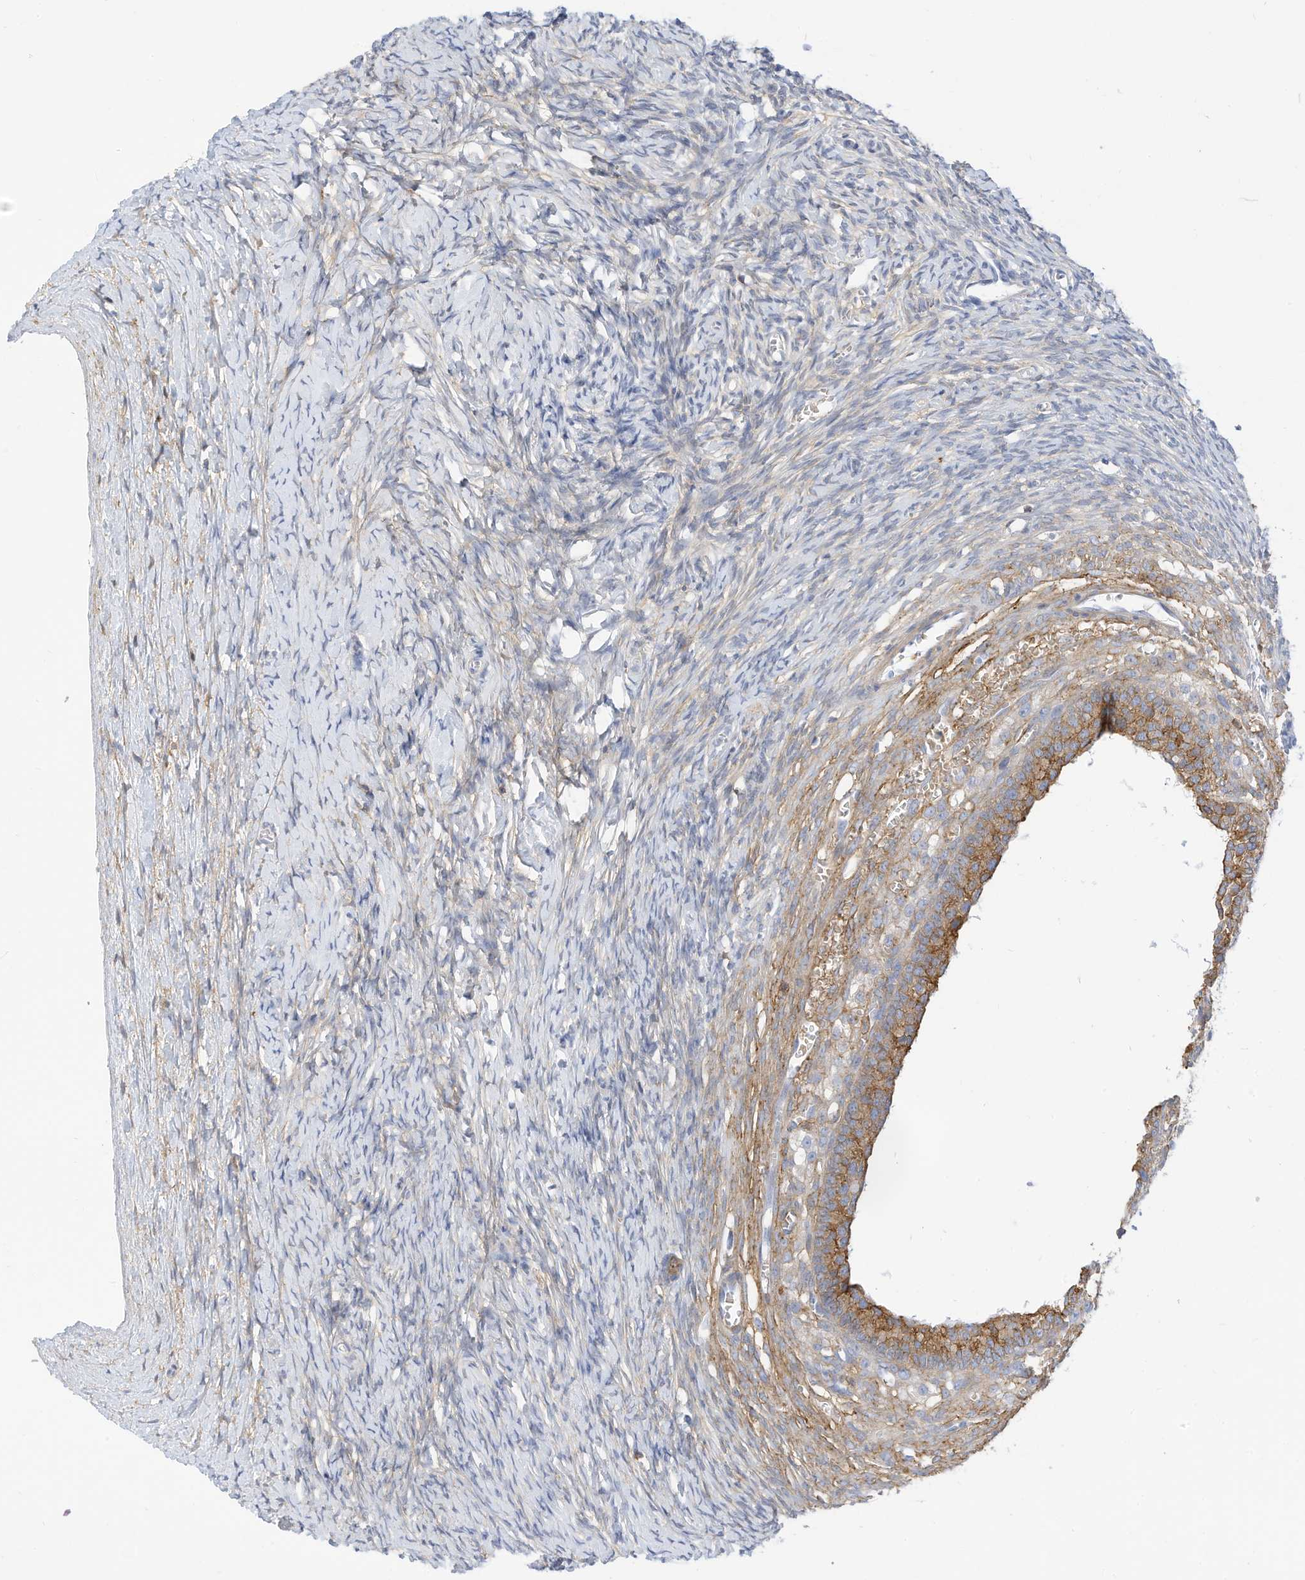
{"staining": {"intensity": "moderate", "quantity": ">75%", "location": "cytoplasmic/membranous"}, "tissue": "ovary", "cell_type": "Follicle cells", "image_type": "normal", "snomed": [{"axis": "morphology", "description": "Normal tissue, NOS"}, {"axis": "morphology", "description": "Developmental malformation"}, {"axis": "topography", "description": "Ovary"}], "caption": "Unremarkable ovary displays moderate cytoplasmic/membranous positivity in about >75% of follicle cells, visualized by immunohistochemistry. The staining was performed using DAB, with brown indicating positive protein expression. Nuclei are stained blue with hematoxylin.", "gene": "TXNDC9", "patient": {"sex": "female", "age": 39}}